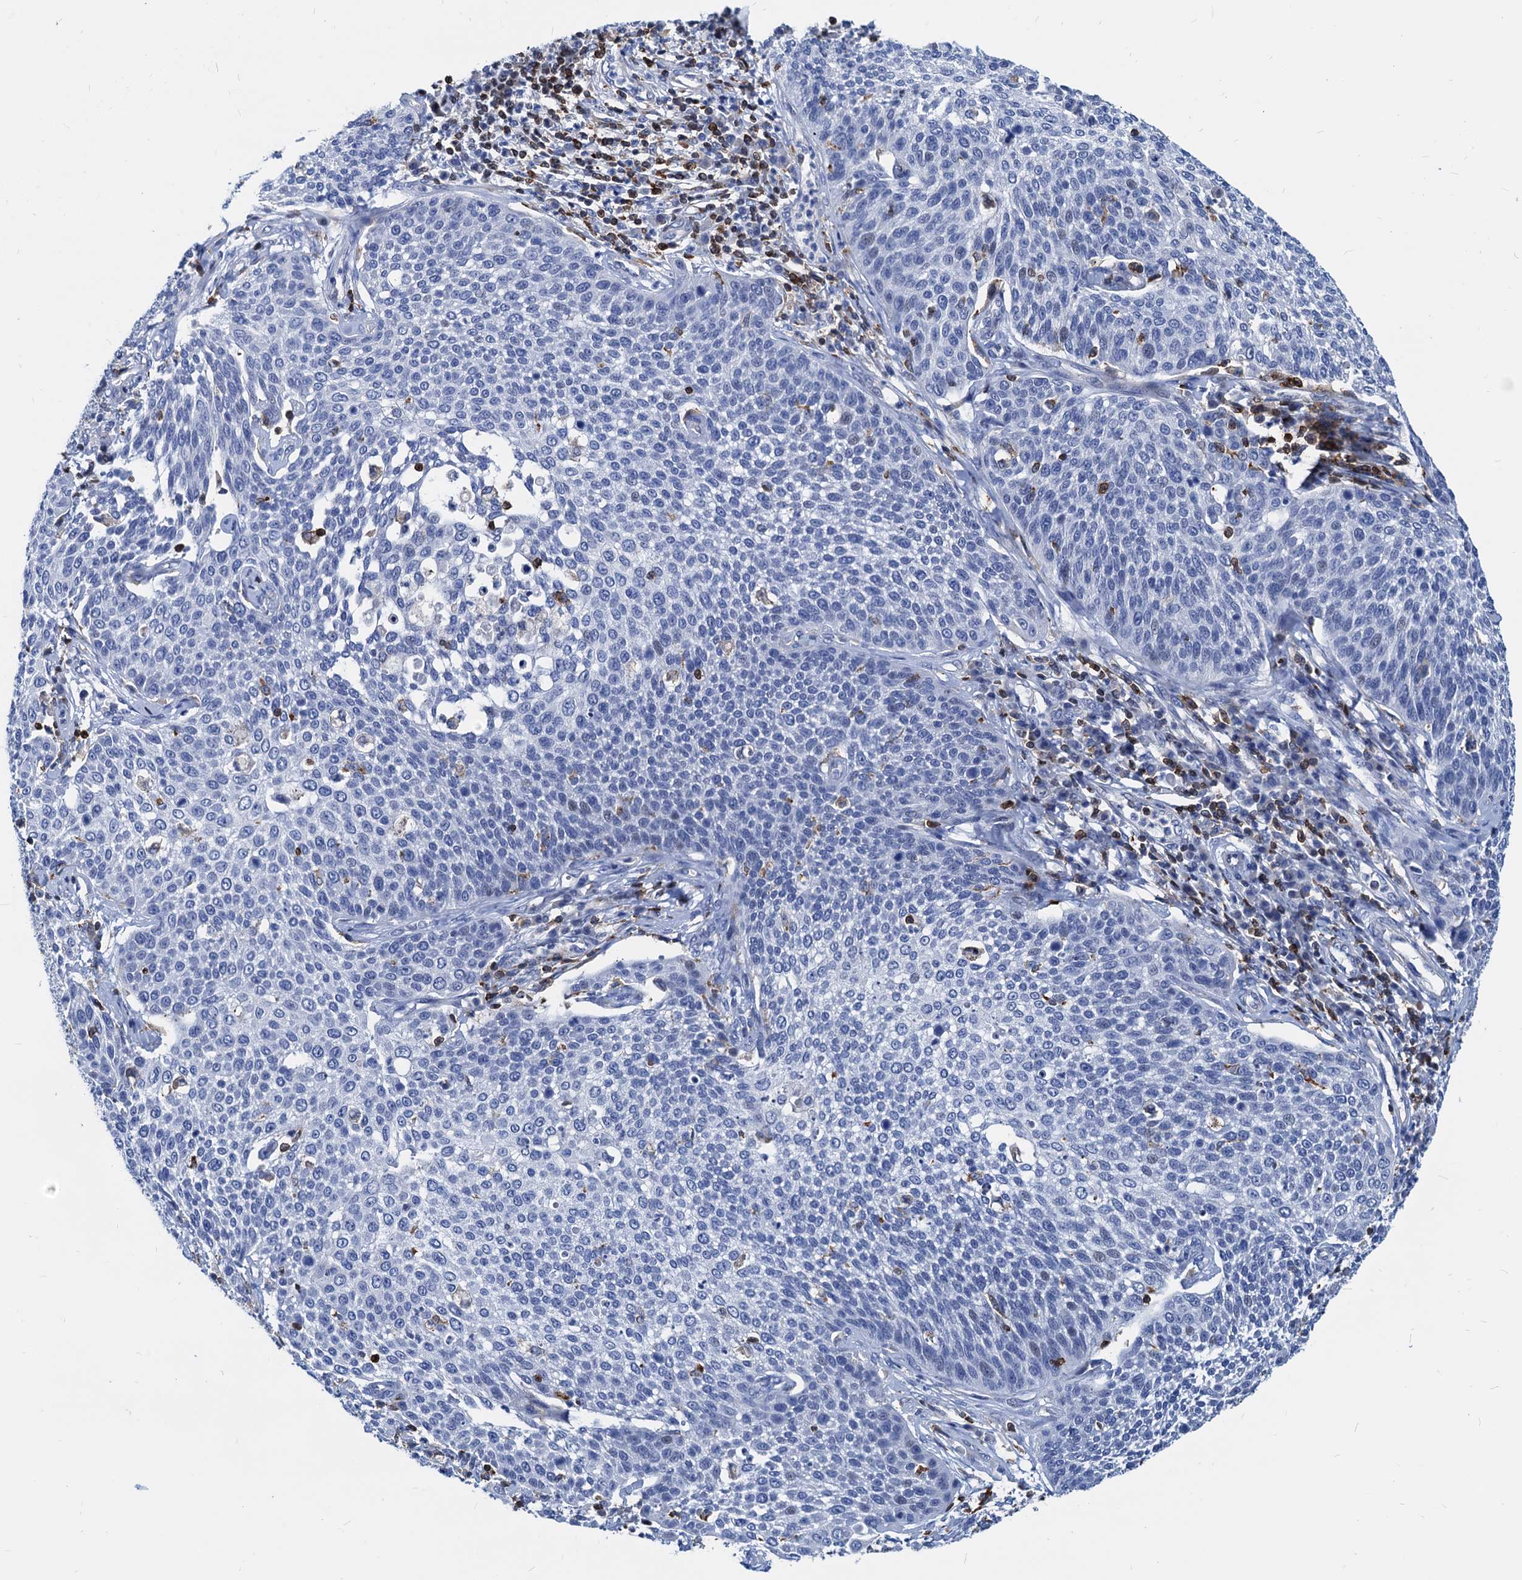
{"staining": {"intensity": "negative", "quantity": "none", "location": "none"}, "tissue": "cervical cancer", "cell_type": "Tumor cells", "image_type": "cancer", "snomed": [{"axis": "morphology", "description": "Squamous cell carcinoma, NOS"}, {"axis": "topography", "description": "Cervix"}], "caption": "This is a photomicrograph of immunohistochemistry (IHC) staining of cervical cancer (squamous cell carcinoma), which shows no staining in tumor cells. (Stains: DAB (3,3'-diaminobenzidine) IHC with hematoxylin counter stain, Microscopy: brightfield microscopy at high magnification).", "gene": "LCP2", "patient": {"sex": "female", "age": 34}}